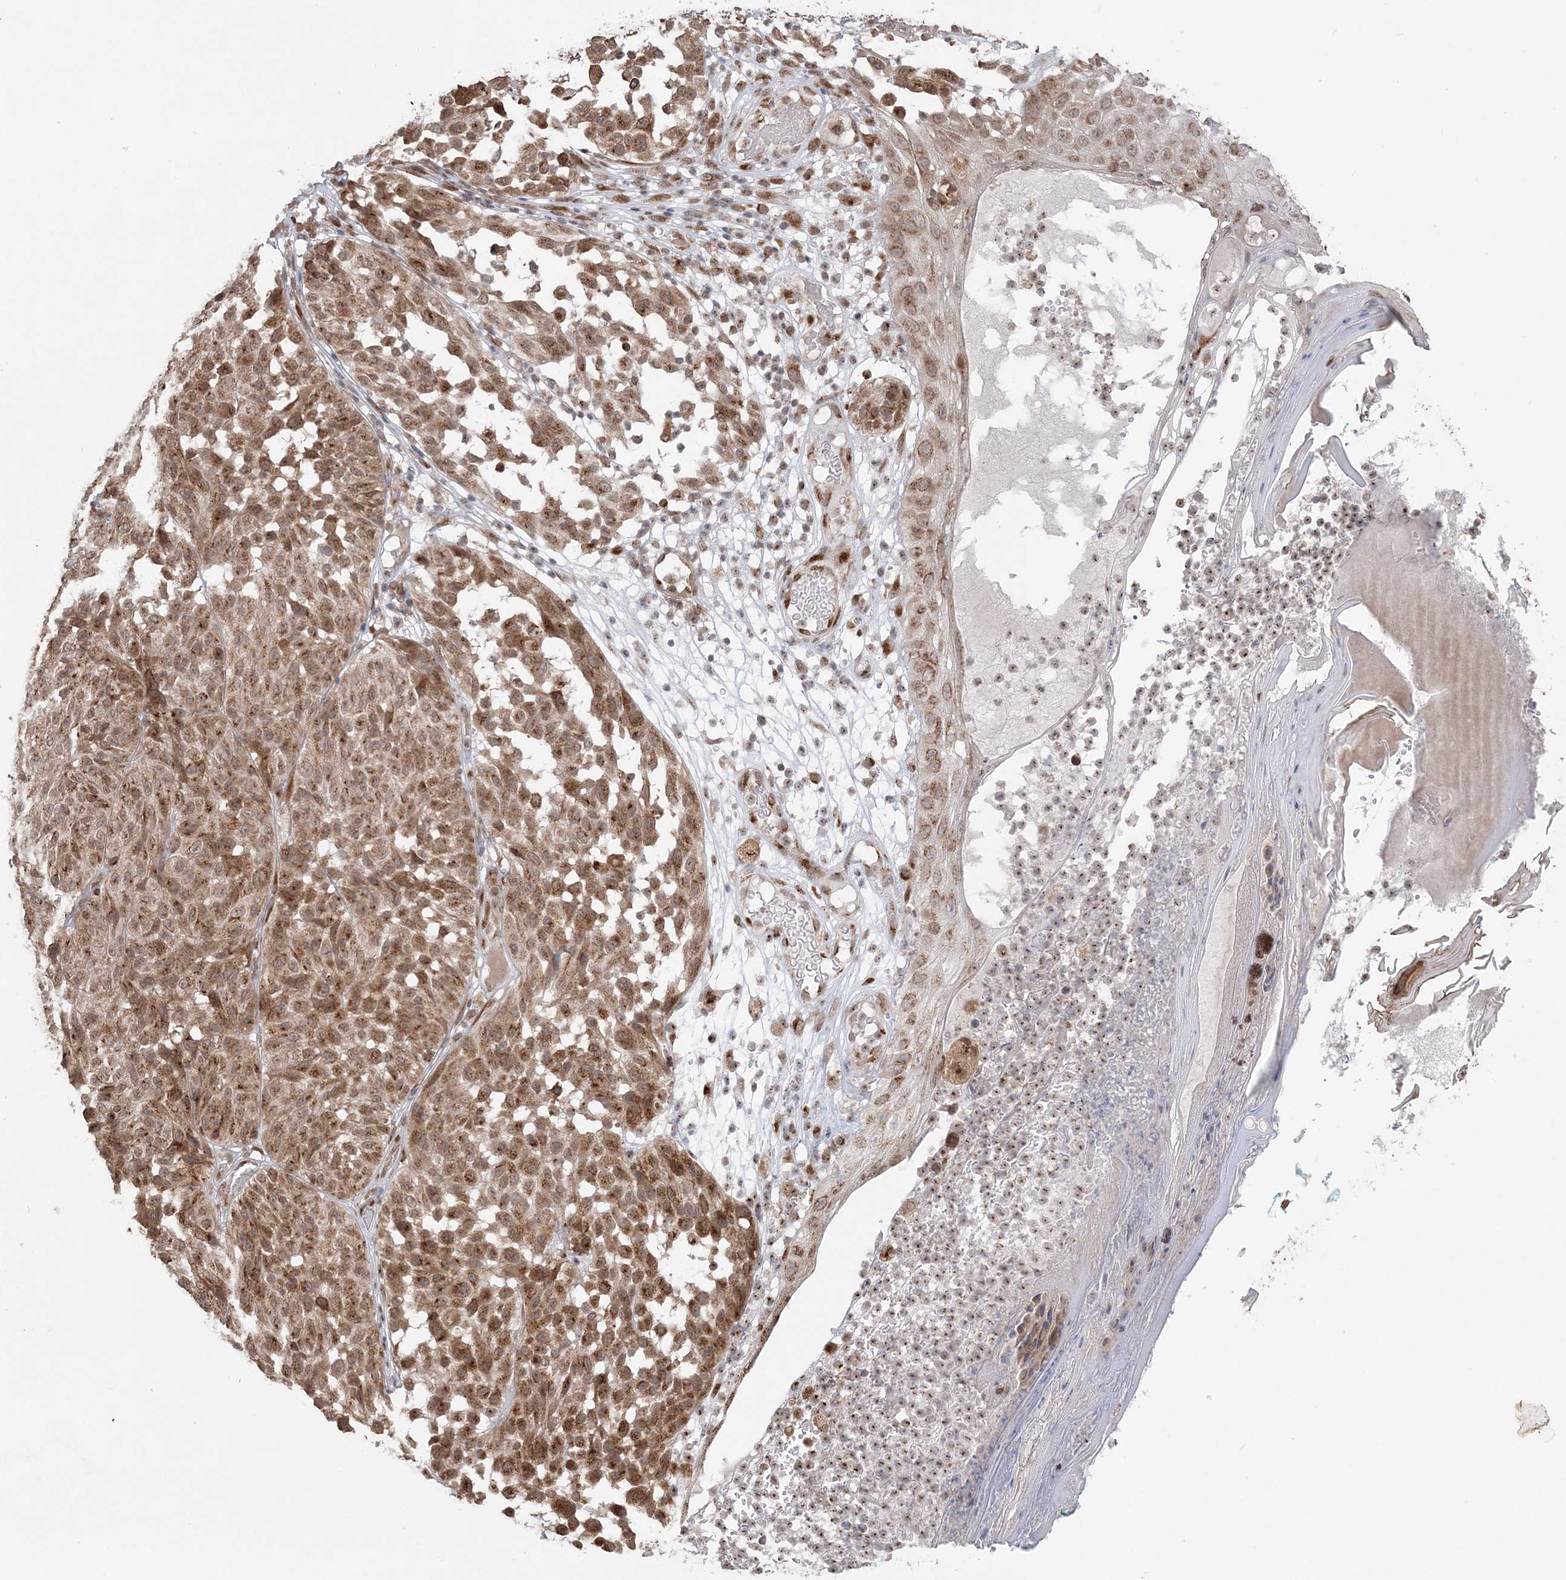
{"staining": {"intensity": "moderate", "quantity": ">75%", "location": "cytoplasmic/membranous,nuclear"}, "tissue": "melanoma", "cell_type": "Tumor cells", "image_type": "cancer", "snomed": [{"axis": "morphology", "description": "Malignant melanoma, NOS"}, {"axis": "topography", "description": "Skin"}], "caption": "Moderate cytoplasmic/membranous and nuclear positivity is identified in about >75% of tumor cells in melanoma.", "gene": "TMED10", "patient": {"sex": "female", "age": 46}}